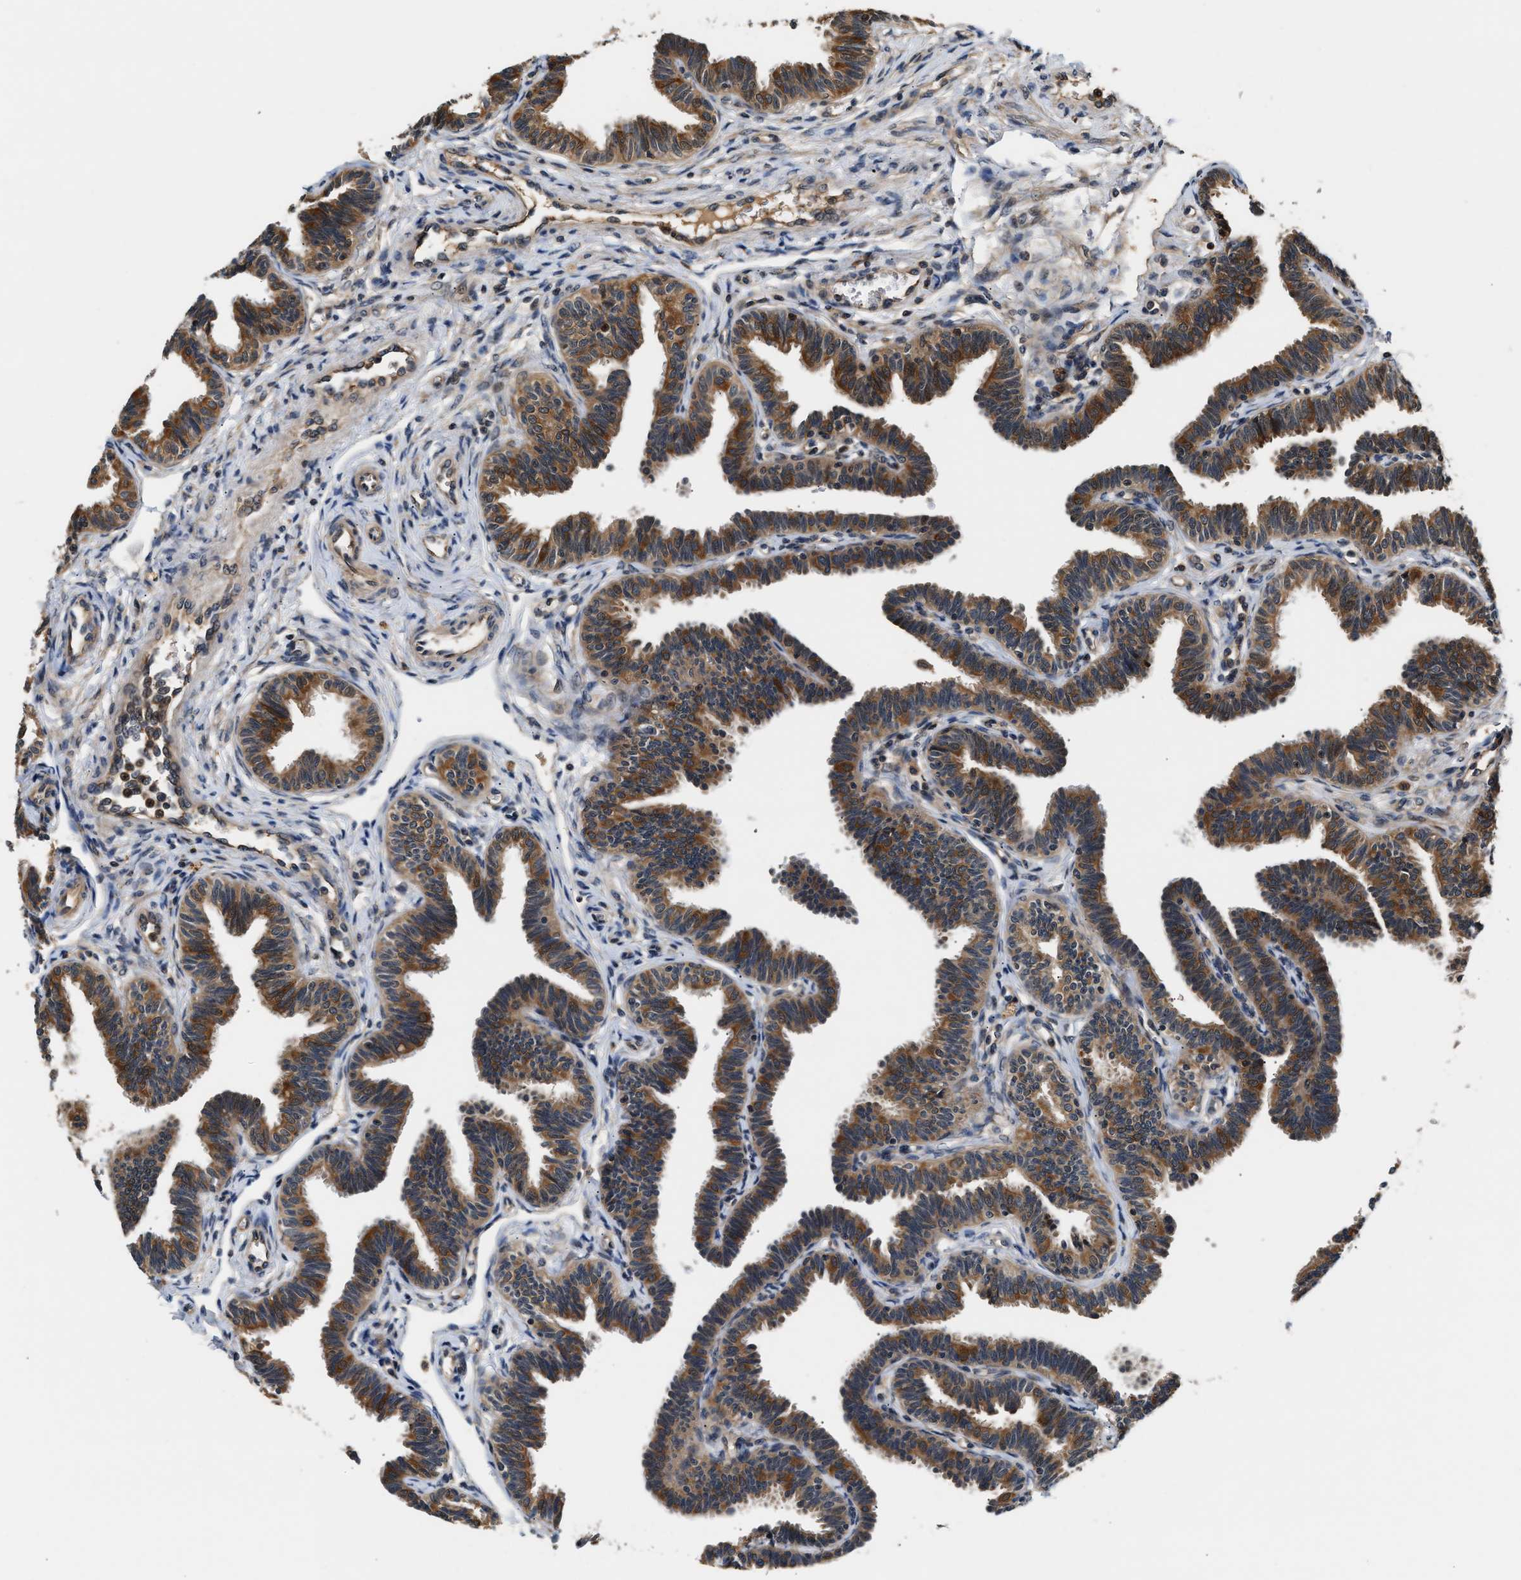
{"staining": {"intensity": "moderate", "quantity": ">75%", "location": "cytoplasmic/membranous"}, "tissue": "fallopian tube", "cell_type": "Glandular cells", "image_type": "normal", "snomed": [{"axis": "morphology", "description": "Normal tissue, NOS"}, {"axis": "topography", "description": "Fallopian tube"}, {"axis": "topography", "description": "Ovary"}], "caption": "Human fallopian tube stained for a protein (brown) demonstrates moderate cytoplasmic/membranous positive expression in approximately >75% of glandular cells.", "gene": "TUT7", "patient": {"sex": "female", "age": 23}}